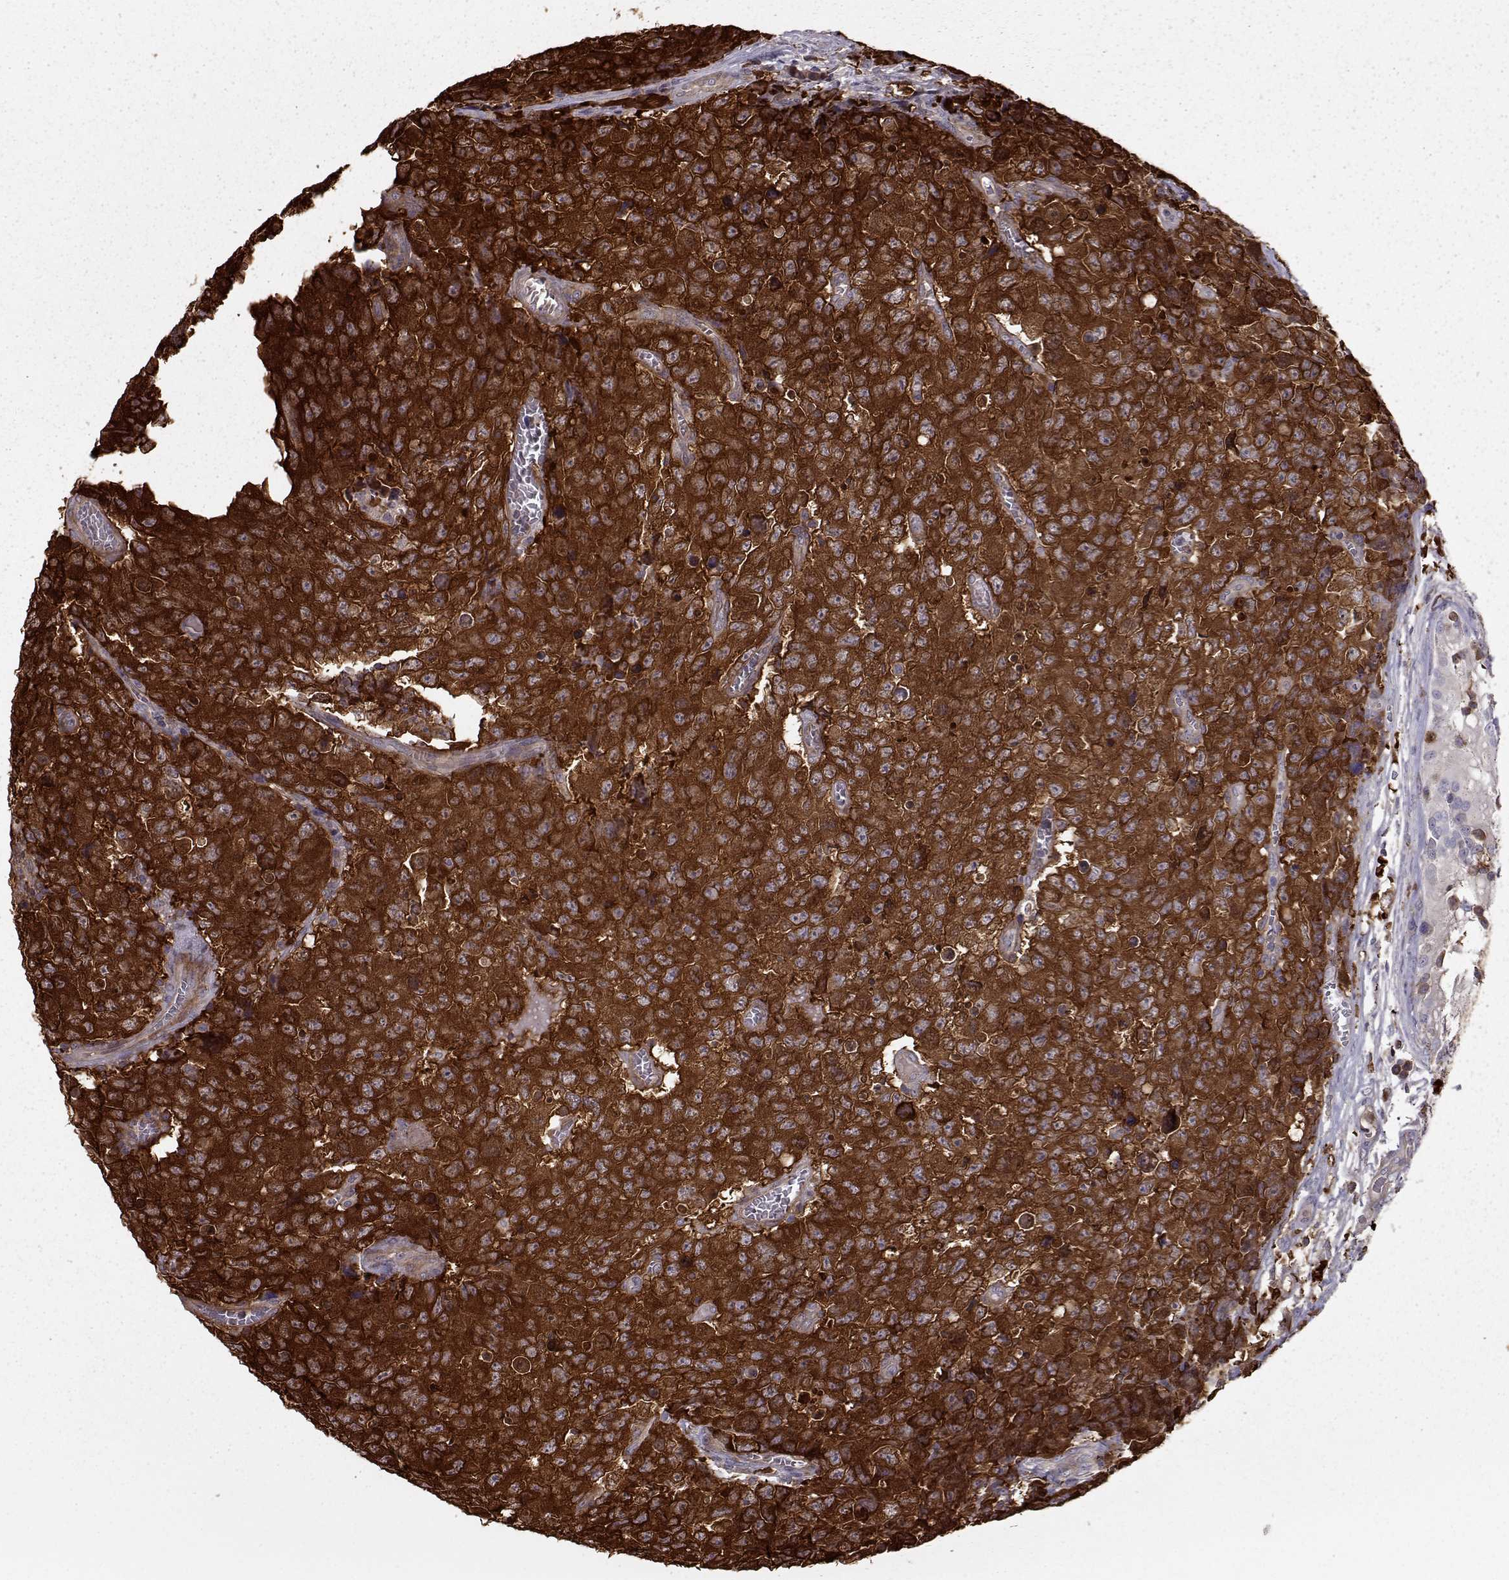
{"staining": {"intensity": "strong", "quantity": ">75%", "location": "cytoplasmic/membranous"}, "tissue": "testis cancer", "cell_type": "Tumor cells", "image_type": "cancer", "snomed": [{"axis": "morphology", "description": "Carcinoma, Embryonal, NOS"}, {"axis": "topography", "description": "Testis"}], "caption": "Testis cancer stained with a brown dye demonstrates strong cytoplasmic/membranous positive staining in approximately >75% of tumor cells.", "gene": "RANBP1", "patient": {"sex": "male", "age": 23}}